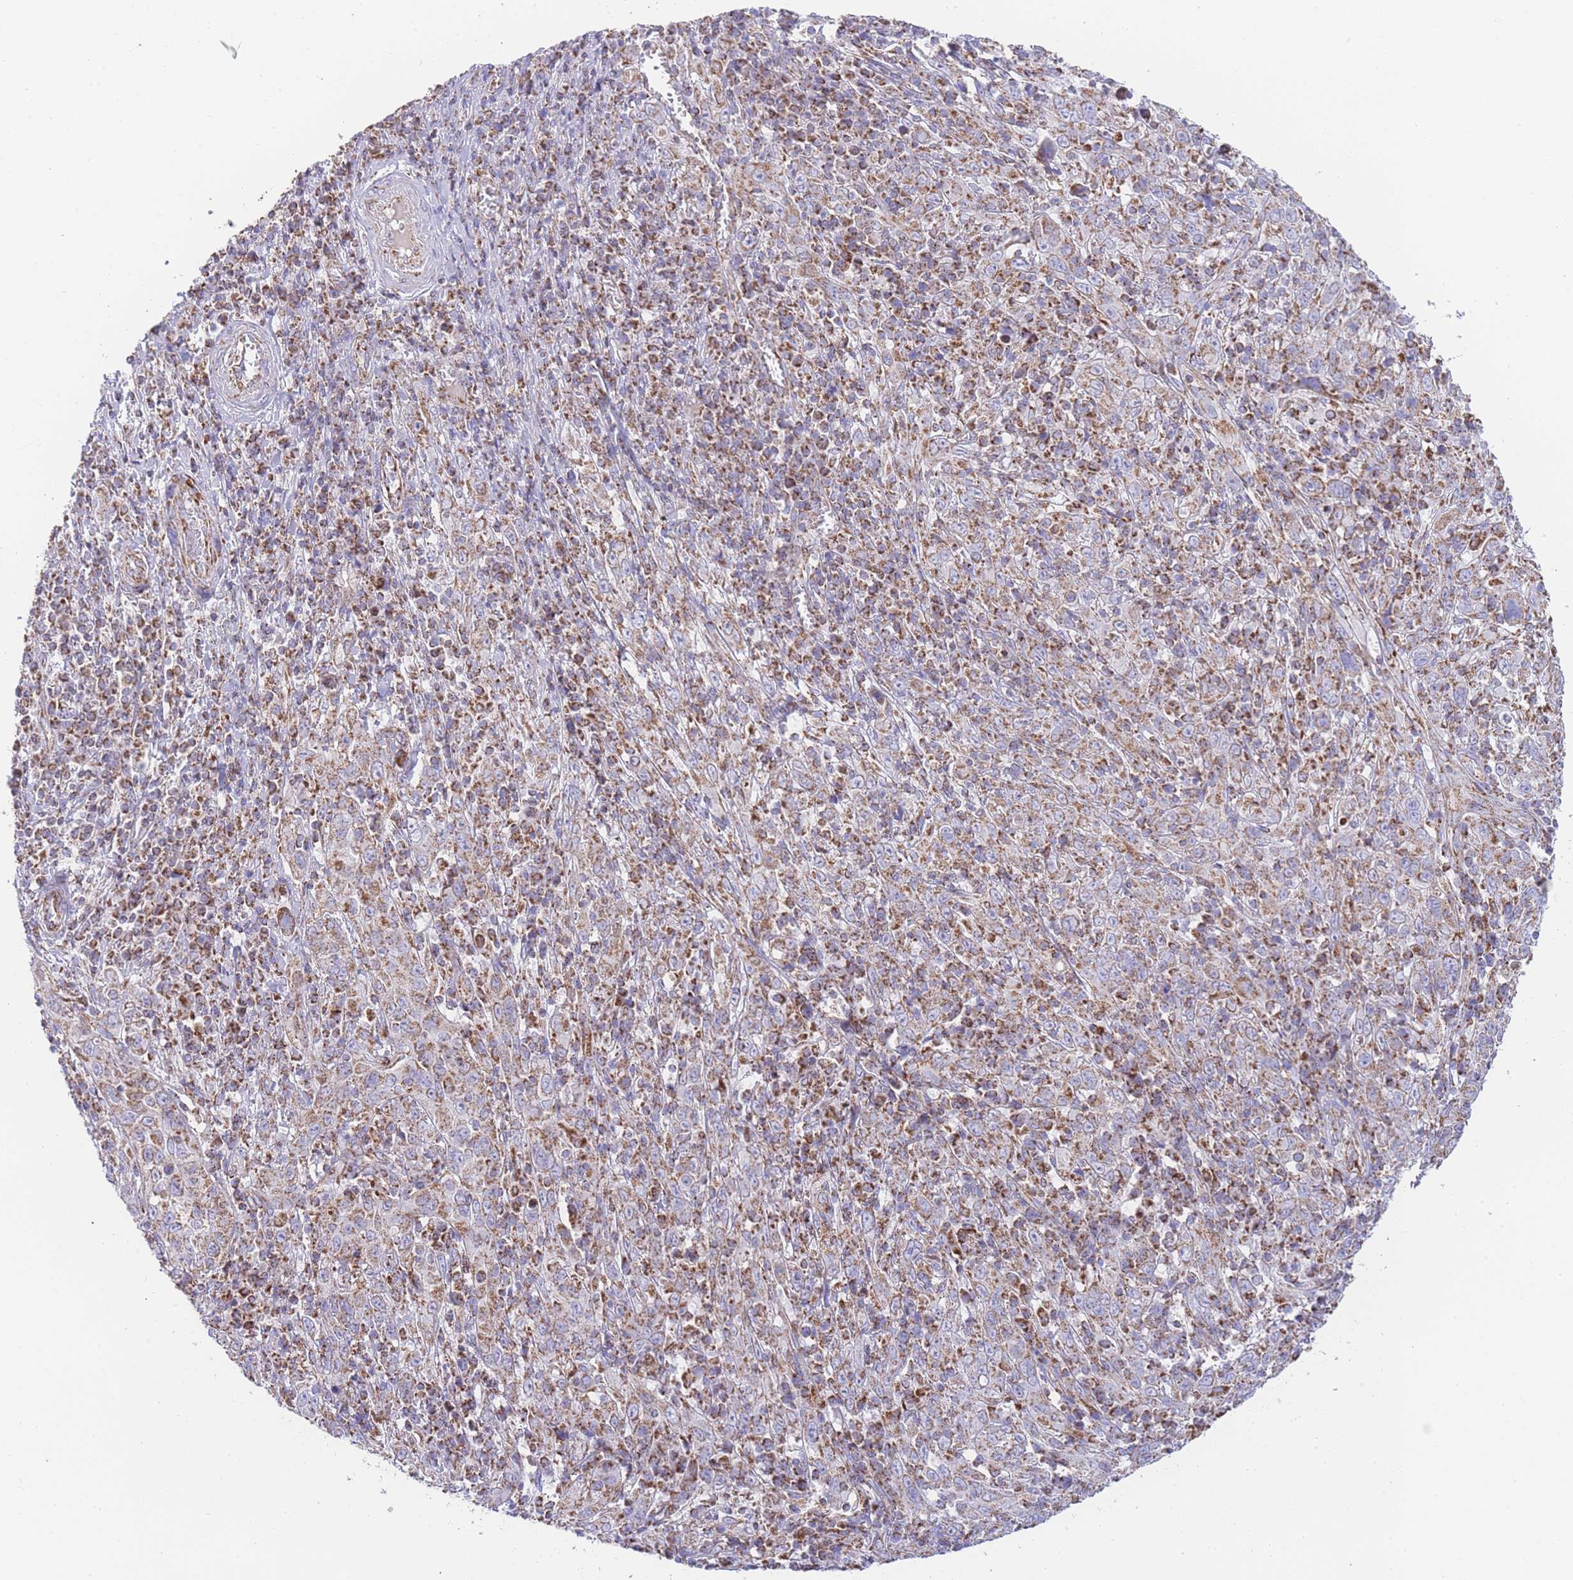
{"staining": {"intensity": "moderate", "quantity": ">75%", "location": "cytoplasmic/membranous"}, "tissue": "cervical cancer", "cell_type": "Tumor cells", "image_type": "cancer", "snomed": [{"axis": "morphology", "description": "Squamous cell carcinoma, NOS"}, {"axis": "topography", "description": "Cervix"}], "caption": "This micrograph displays immunohistochemistry staining of squamous cell carcinoma (cervical), with medium moderate cytoplasmic/membranous expression in approximately >75% of tumor cells.", "gene": "GSTM1", "patient": {"sex": "female", "age": 46}}